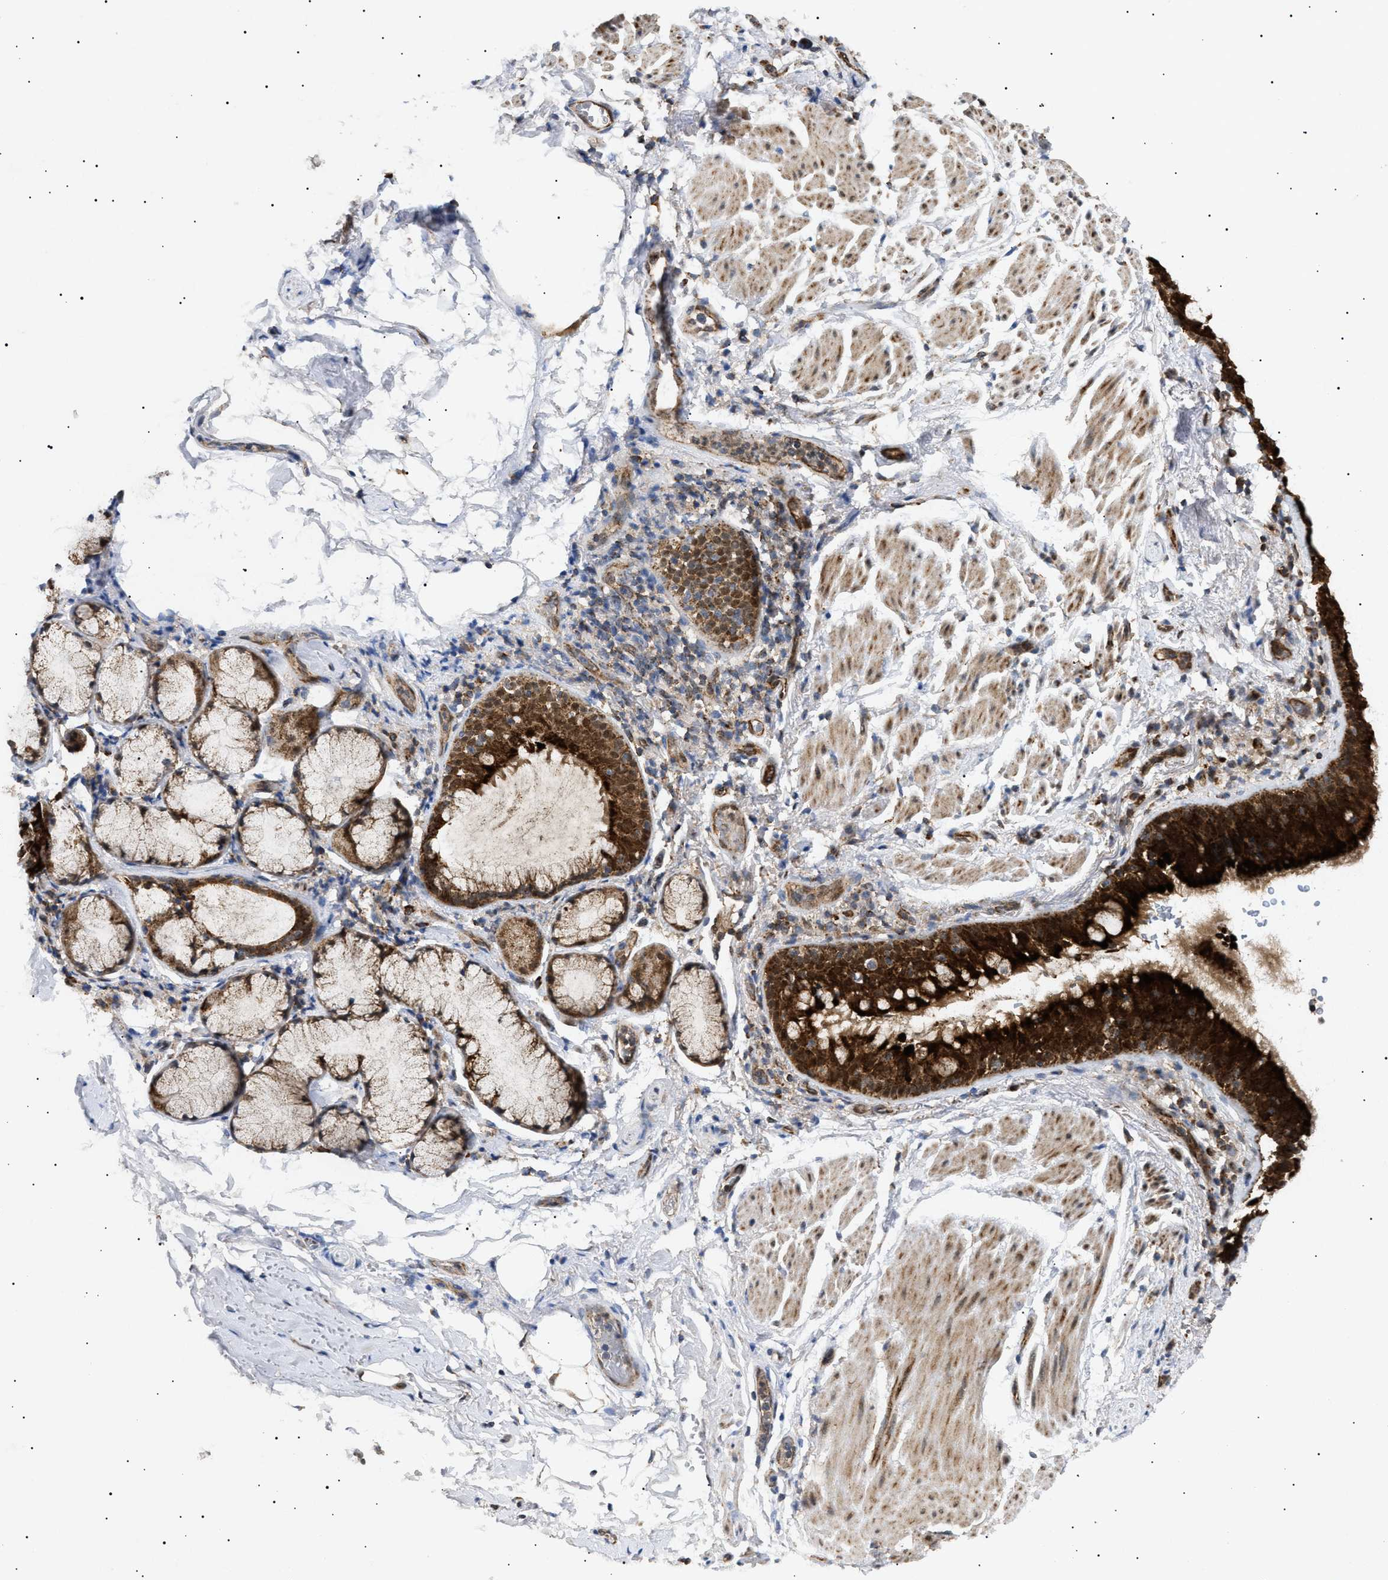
{"staining": {"intensity": "strong", "quantity": ">75%", "location": "cytoplasmic/membranous"}, "tissue": "bronchus", "cell_type": "Respiratory epithelial cells", "image_type": "normal", "snomed": [{"axis": "morphology", "description": "Normal tissue, NOS"}, {"axis": "morphology", "description": "Inflammation, NOS"}, {"axis": "topography", "description": "Cartilage tissue"}, {"axis": "topography", "description": "Bronchus"}], "caption": "Human bronchus stained with a brown dye exhibits strong cytoplasmic/membranous positive staining in approximately >75% of respiratory epithelial cells.", "gene": "SIRT5", "patient": {"sex": "male", "age": 77}}